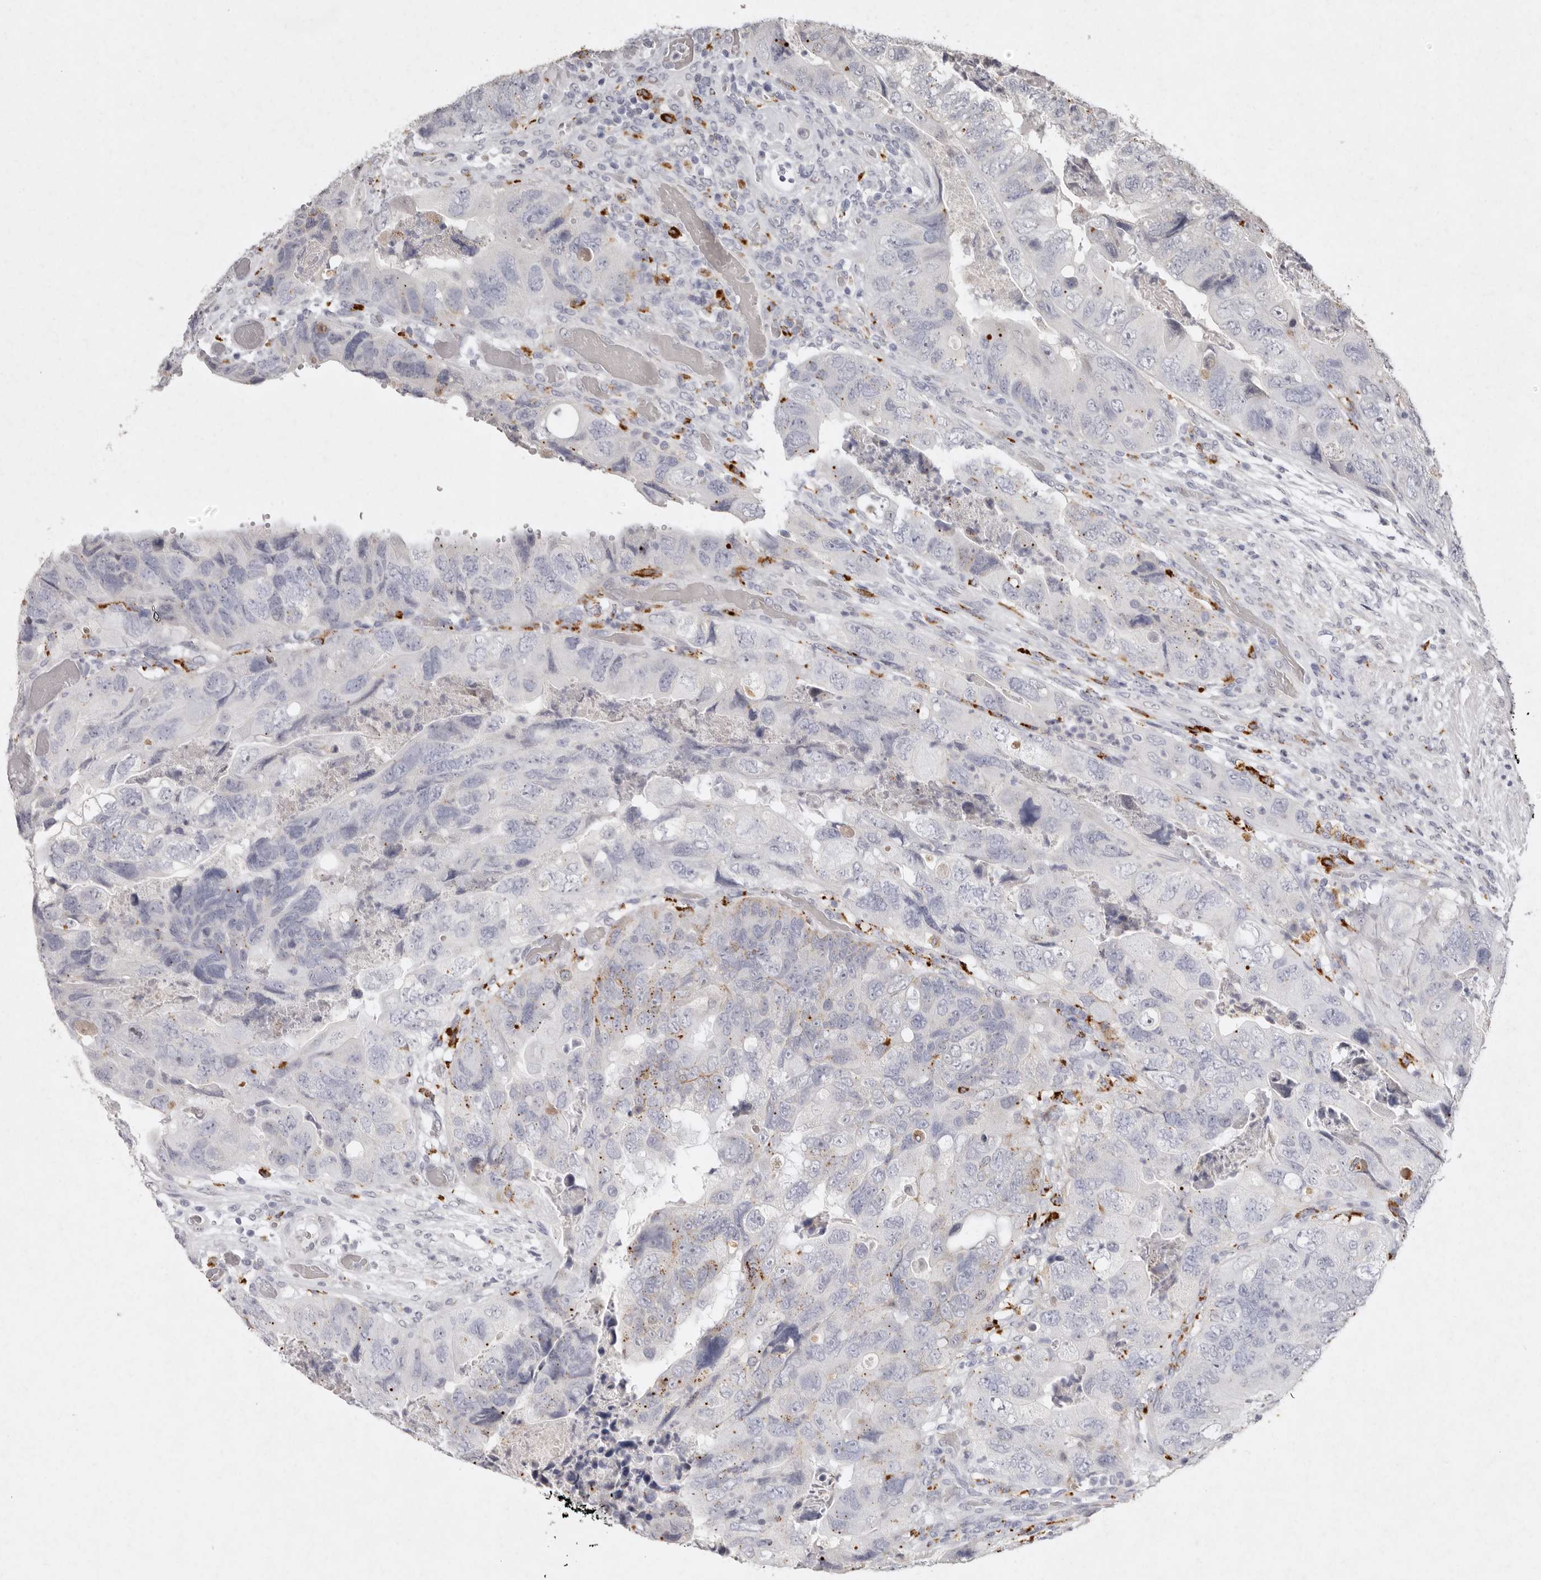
{"staining": {"intensity": "weak", "quantity": "<25%", "location": "cytoplasmic/membranous"}, "tissue": "colorectal cancer", "cell_type": "Tumor cells", "image_type": "cancer", "snomed": [{"axis": "morphology", "description": "Adenocarcinoma, NOS"}, {"axis": "topography", "description": "Rectum"}], "caption": "DAB immunohistochemical staining of adenocarcinoma (colorectal) demonstrates no significant positivity in tumor cells.", "gene": "FAM185A", "patient": {"sex": "male", "age": 63}}